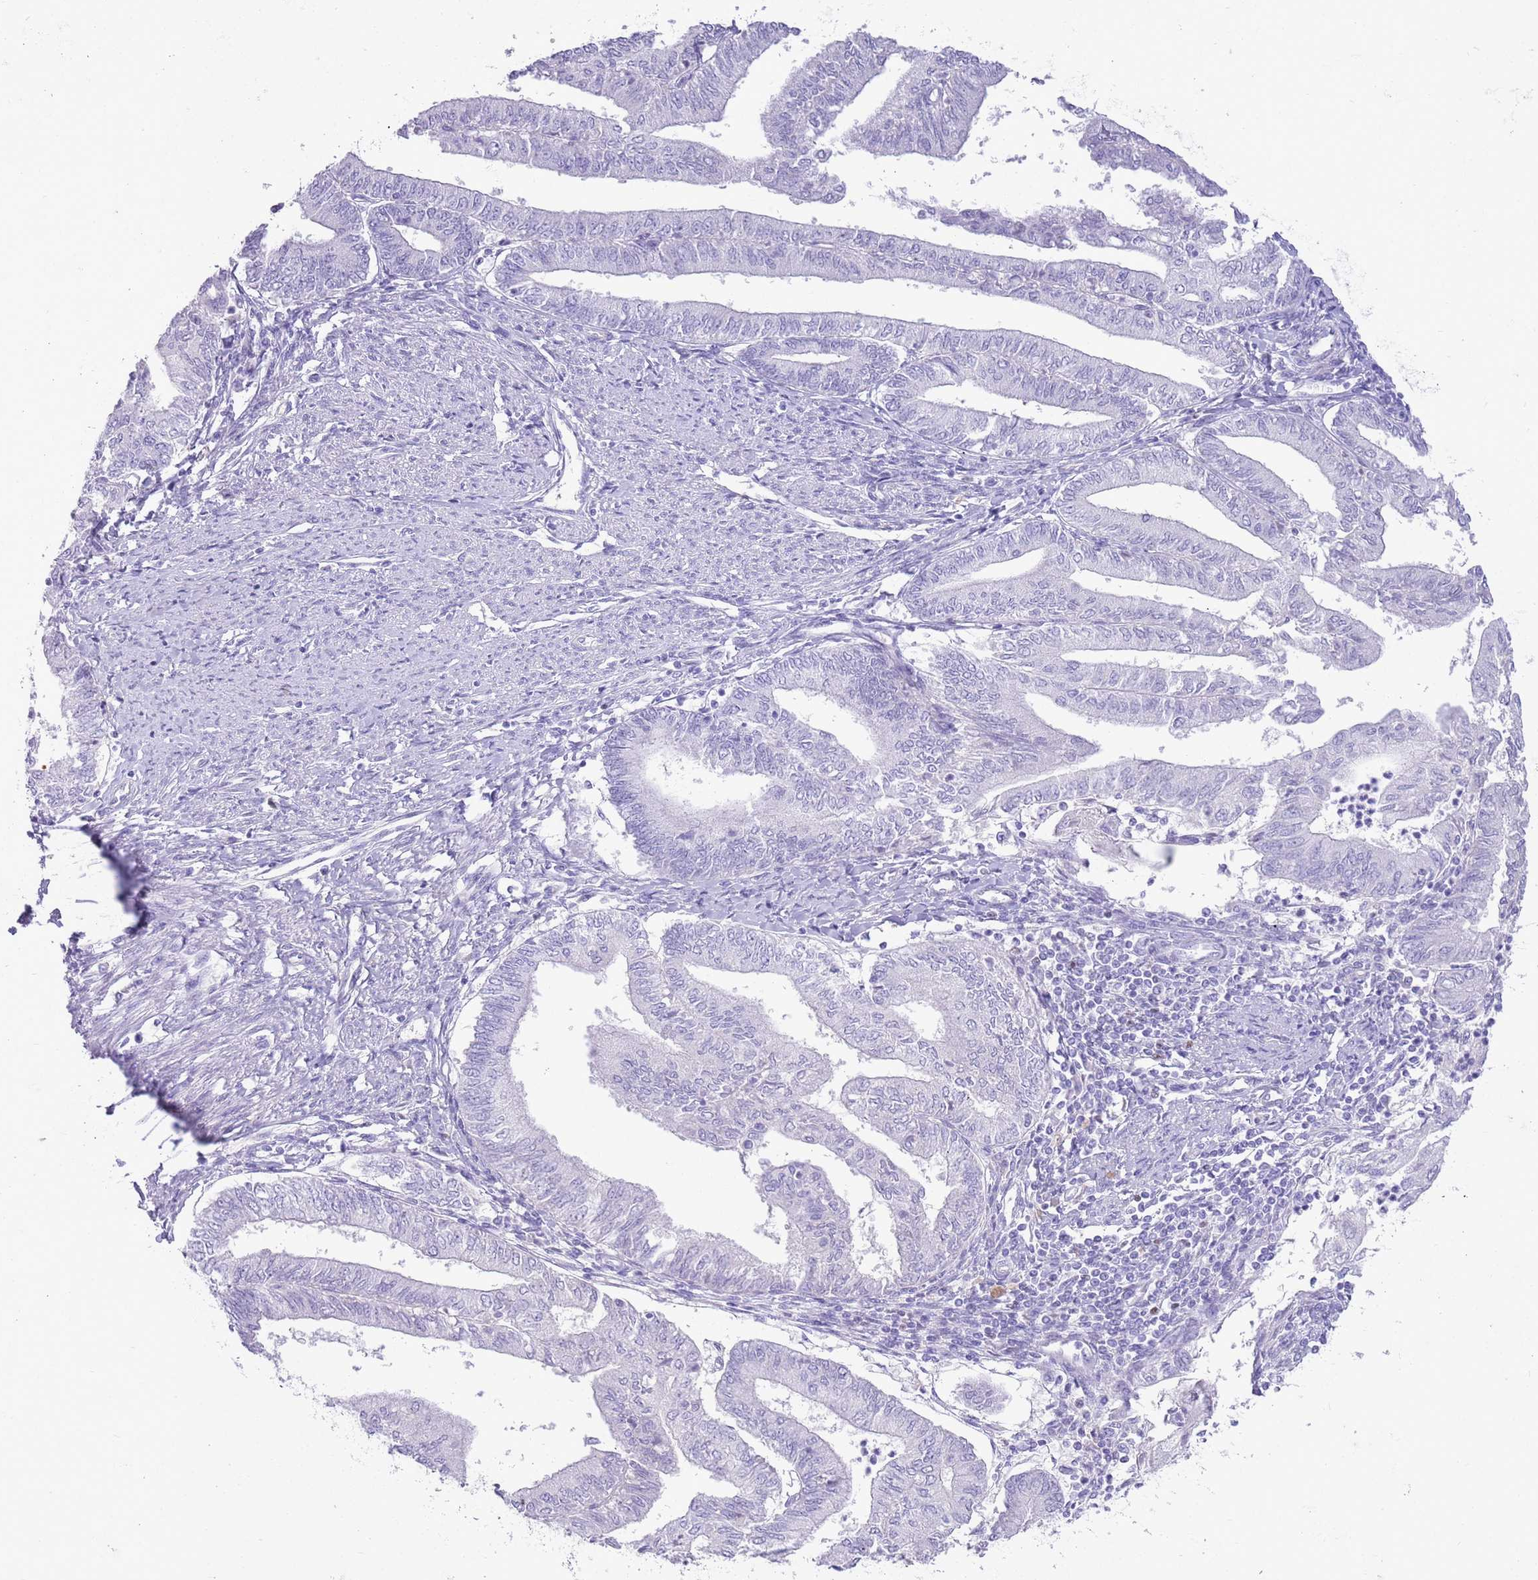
{"staining": {"intensity": "negative", "quantity": "none", "location": "none"}, "tissue": "endometrial cancer", "cell_type": "Tumor cells", "image_type": "cancer", "snomed": [{"axis": "morphology", "description": "Adenocarcinoma, NOS"}, {"axis": "topography", "description": "Endometrium"}], "caption": "IHC image of neoplastic tissue: endometrial cancer stained with DAB (3,3'-diaminobenzidine) demonstrates no significant protein staining in tumor cells. (IHC, brightfield microscopy, high magnification).", "gene": "TOX2", "patient": {"sex": "female", "age": 66}}